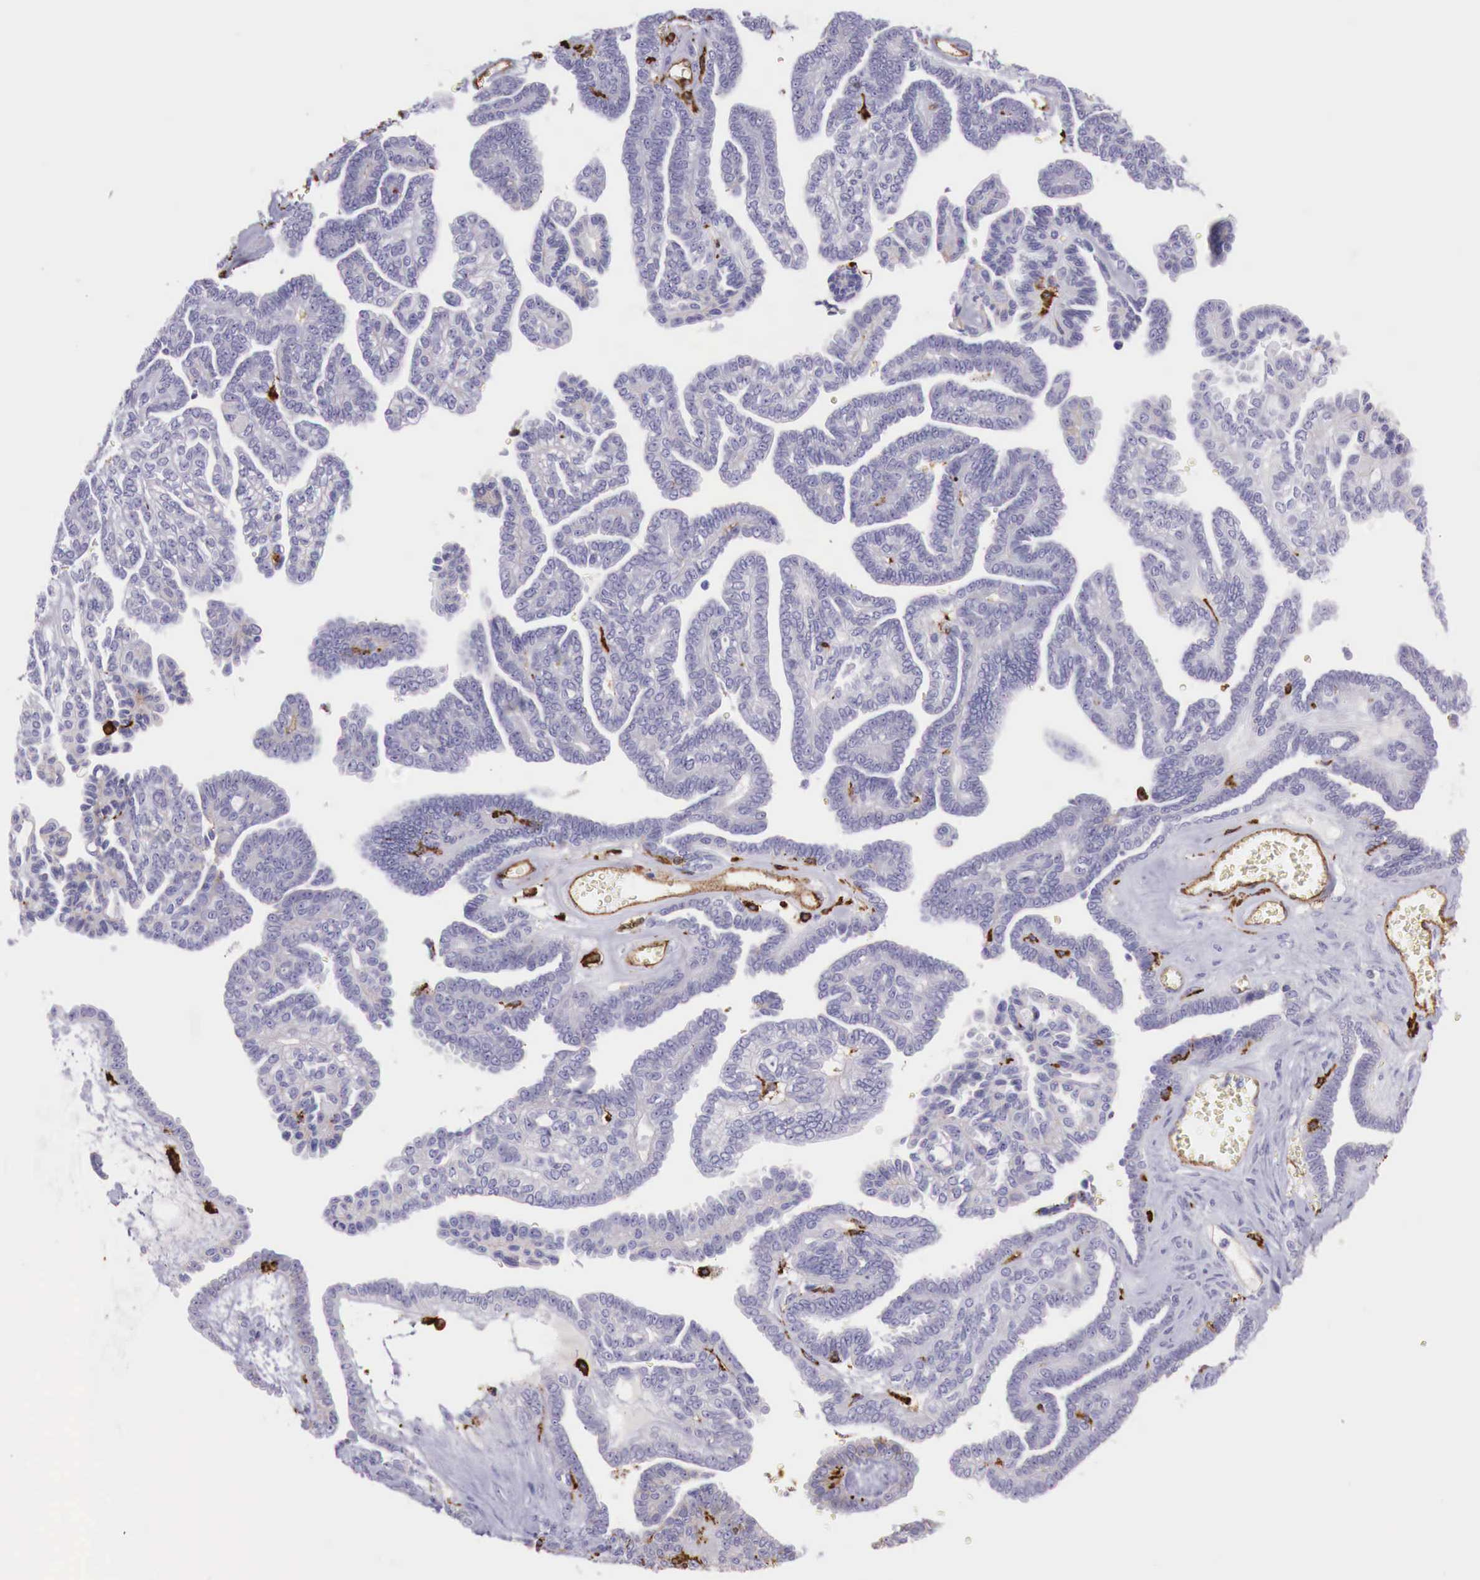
{"staining": {"intensity": "weak", "quantity": "<25%", "location": "cytoplasmic/membranous"}, "tissue": "ovarian cancer", "cell_type": "Tumor cells", "image_type": "cancer", "snomed": [{"axis": "morphology", "description": "Cystadenocarcinoma, serous, NOS"}, {"axis": "topography", "description": "Ovary"}], "caption": "IHC photomicrograph of human ovarian serous cystadenocarcinoma stained for a protein (brown), which demonstrates no positivity in tumor cells.", "gene": "MSR1", "patient": {"sex": "female", "age": 71}}